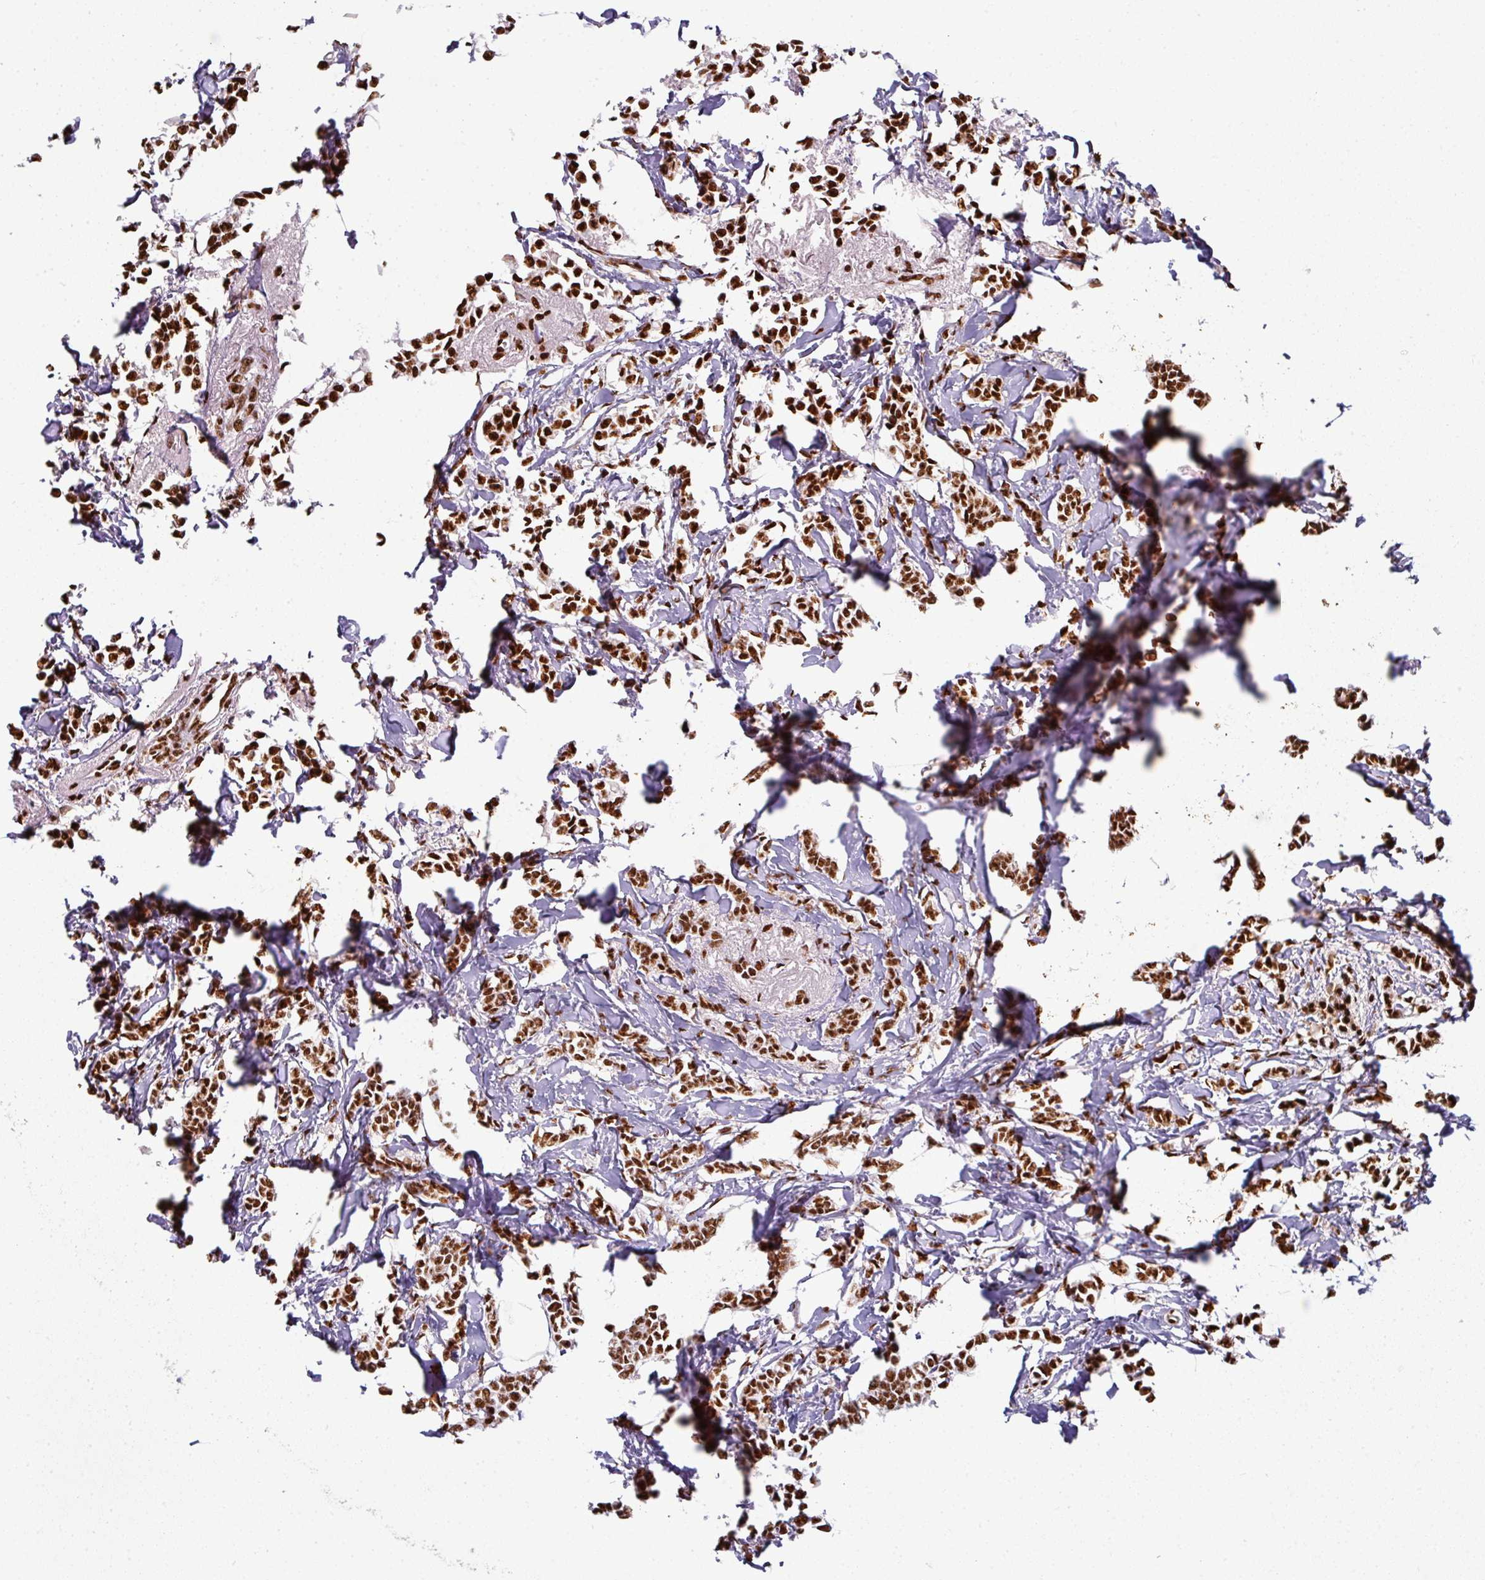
{"staining": {"intensity": "strong", "quantity": ">75%", "location": "nuclear"}, "tissue": "breast cancer", "cell_type": "Tumor cells", "image_type": "cancer", "snomed": [{"axis": "morphology", "description": "Duct carcinoma"}, {"axis": "topography", "description": "Breast"}], "caption": "This micrograph shows immunohistochemistry staining of intraductal carcinoma (breast), with high strong nuclear staining in approximately >75% of tumor cells.", "gene": "SIK3", "patient": {"sex": "female", "age": 41}}